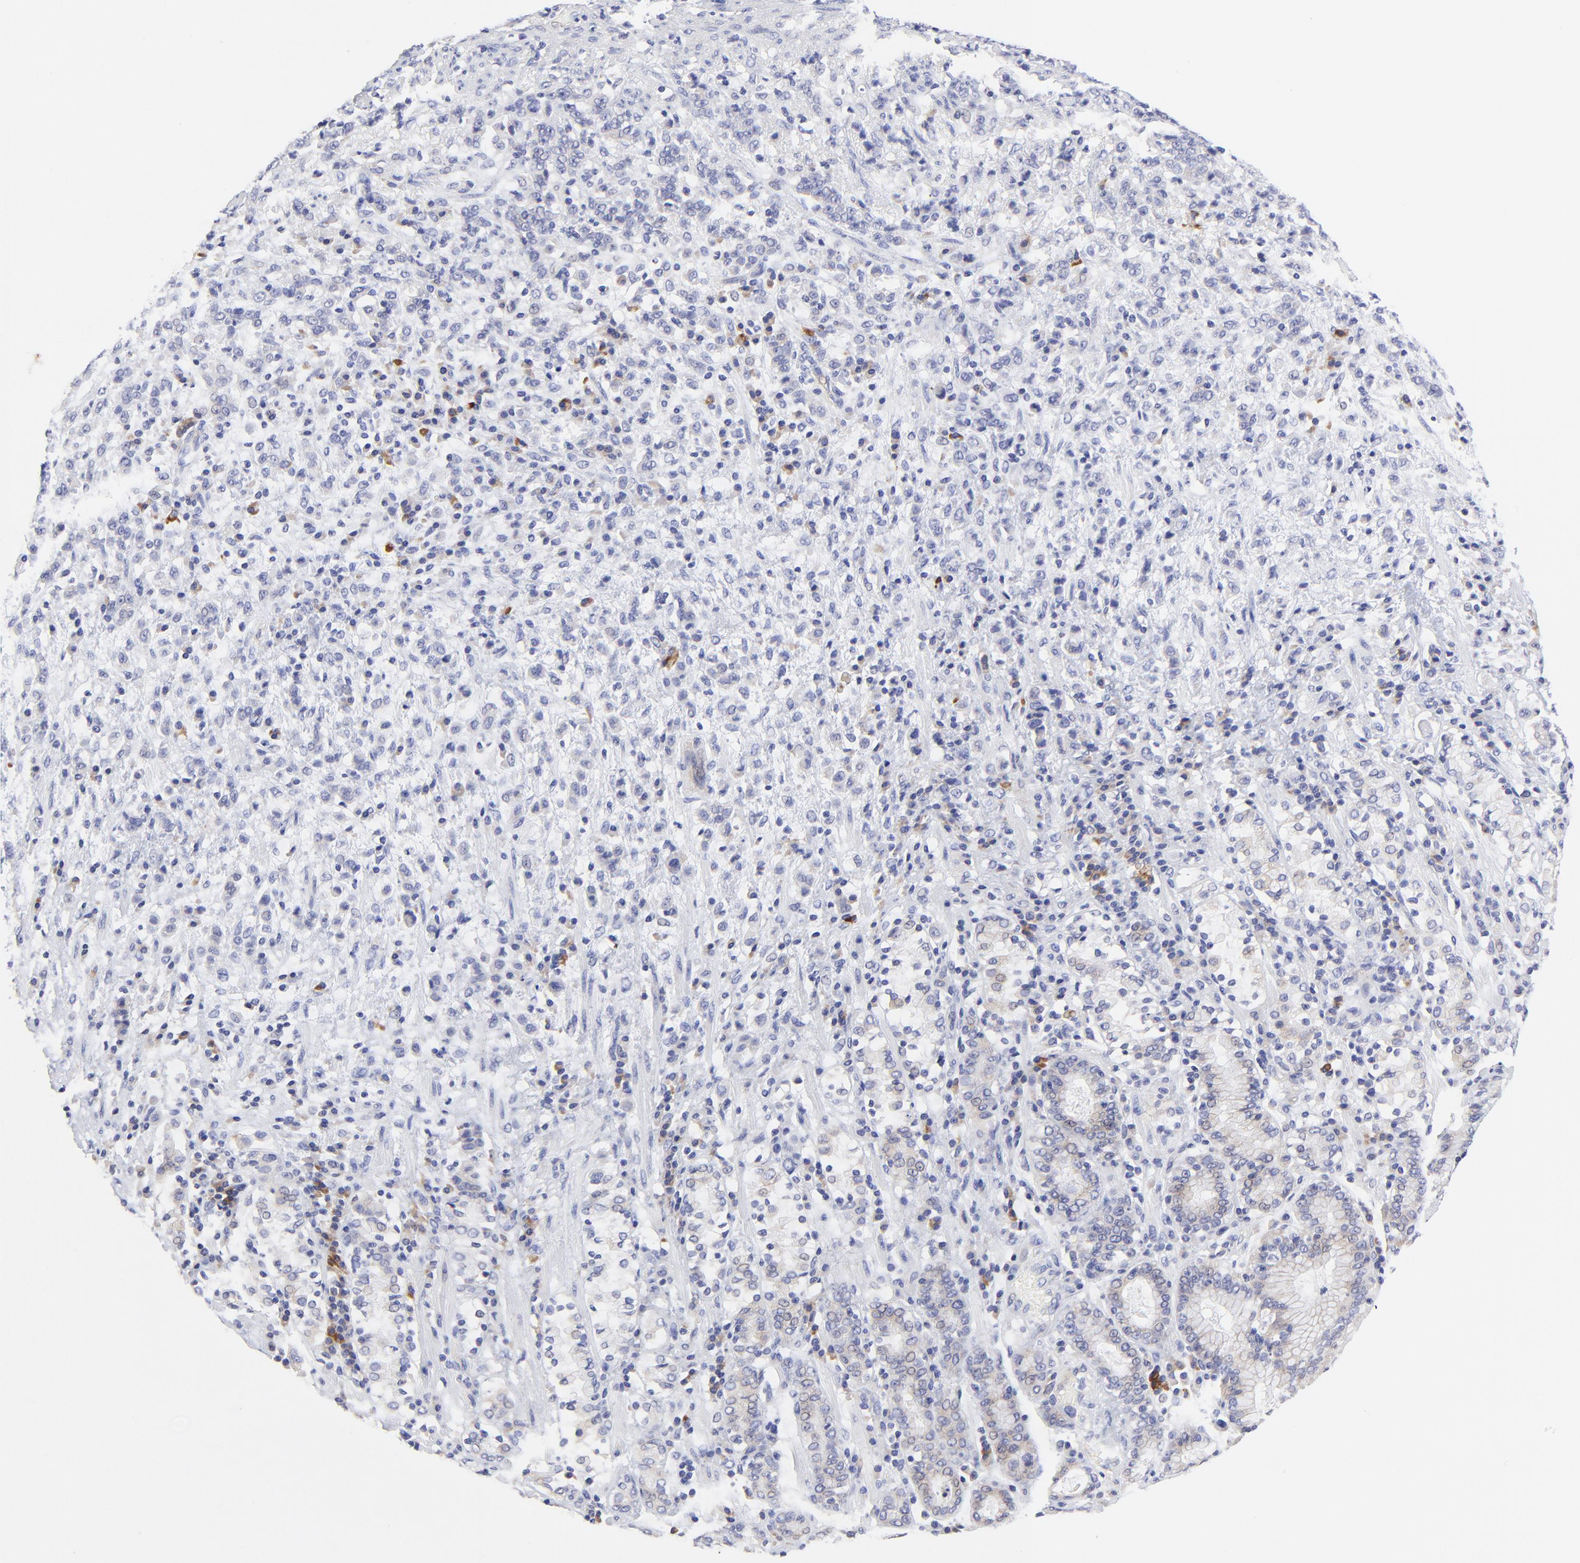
{"staining": {"intensity": "weak", "quantity": "<25%", "location": "cytoplasmic/membranous"}, "tissue": "stomach cancer", "cell_type": "Tumor cells", "image_type": "cancer", "snomed": [{"axis": "morphology", "description": "Adenocarcinoma, NOS"}, {"axis": "topography", "description": "Stomach, lower"}], "caption": "DAB immunohistochemical staining of stomach cancer demonstrates no significant staining in tumor cells.", "gene": "LHFPL1", "patient": {"sex": "male", "age": 88}}